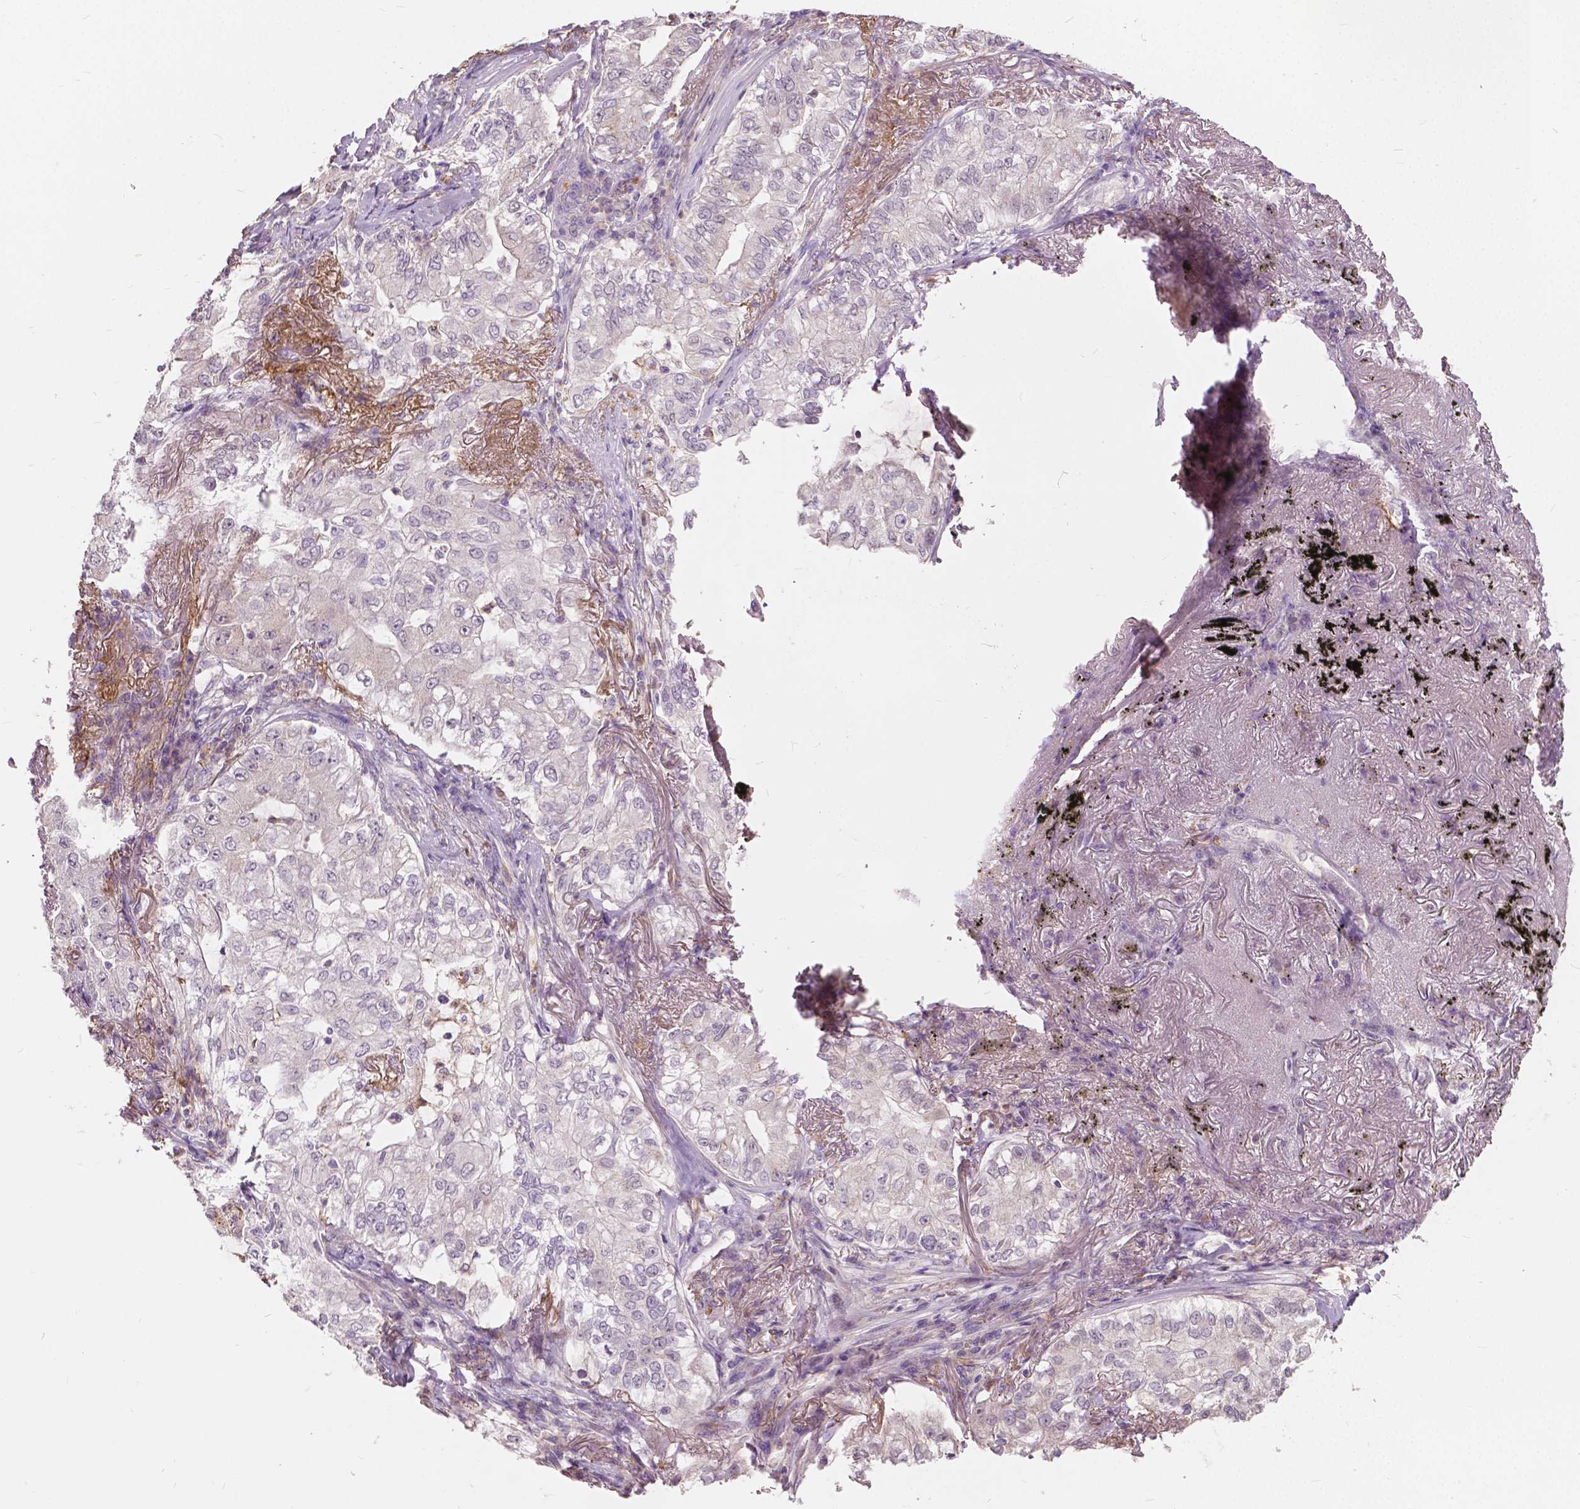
{"staining": {"intensity": "negative", "quantity": "none", "location": "none"}, "tissue": "lung cancer", "cell_type": "Tumor cells", "image_type": "cancer", "snomed": [{"axis": "morphology", "description": "Adenocarcinoma, NOS"}, {"axis": "topography", "description": "Lung"}], "caption": "Immunohistochemistry of lung adenocarcinoma exhibits no staining in tumor cells.", "gene": "DLX6", "patient": {"sex": "female", "age": 73}}